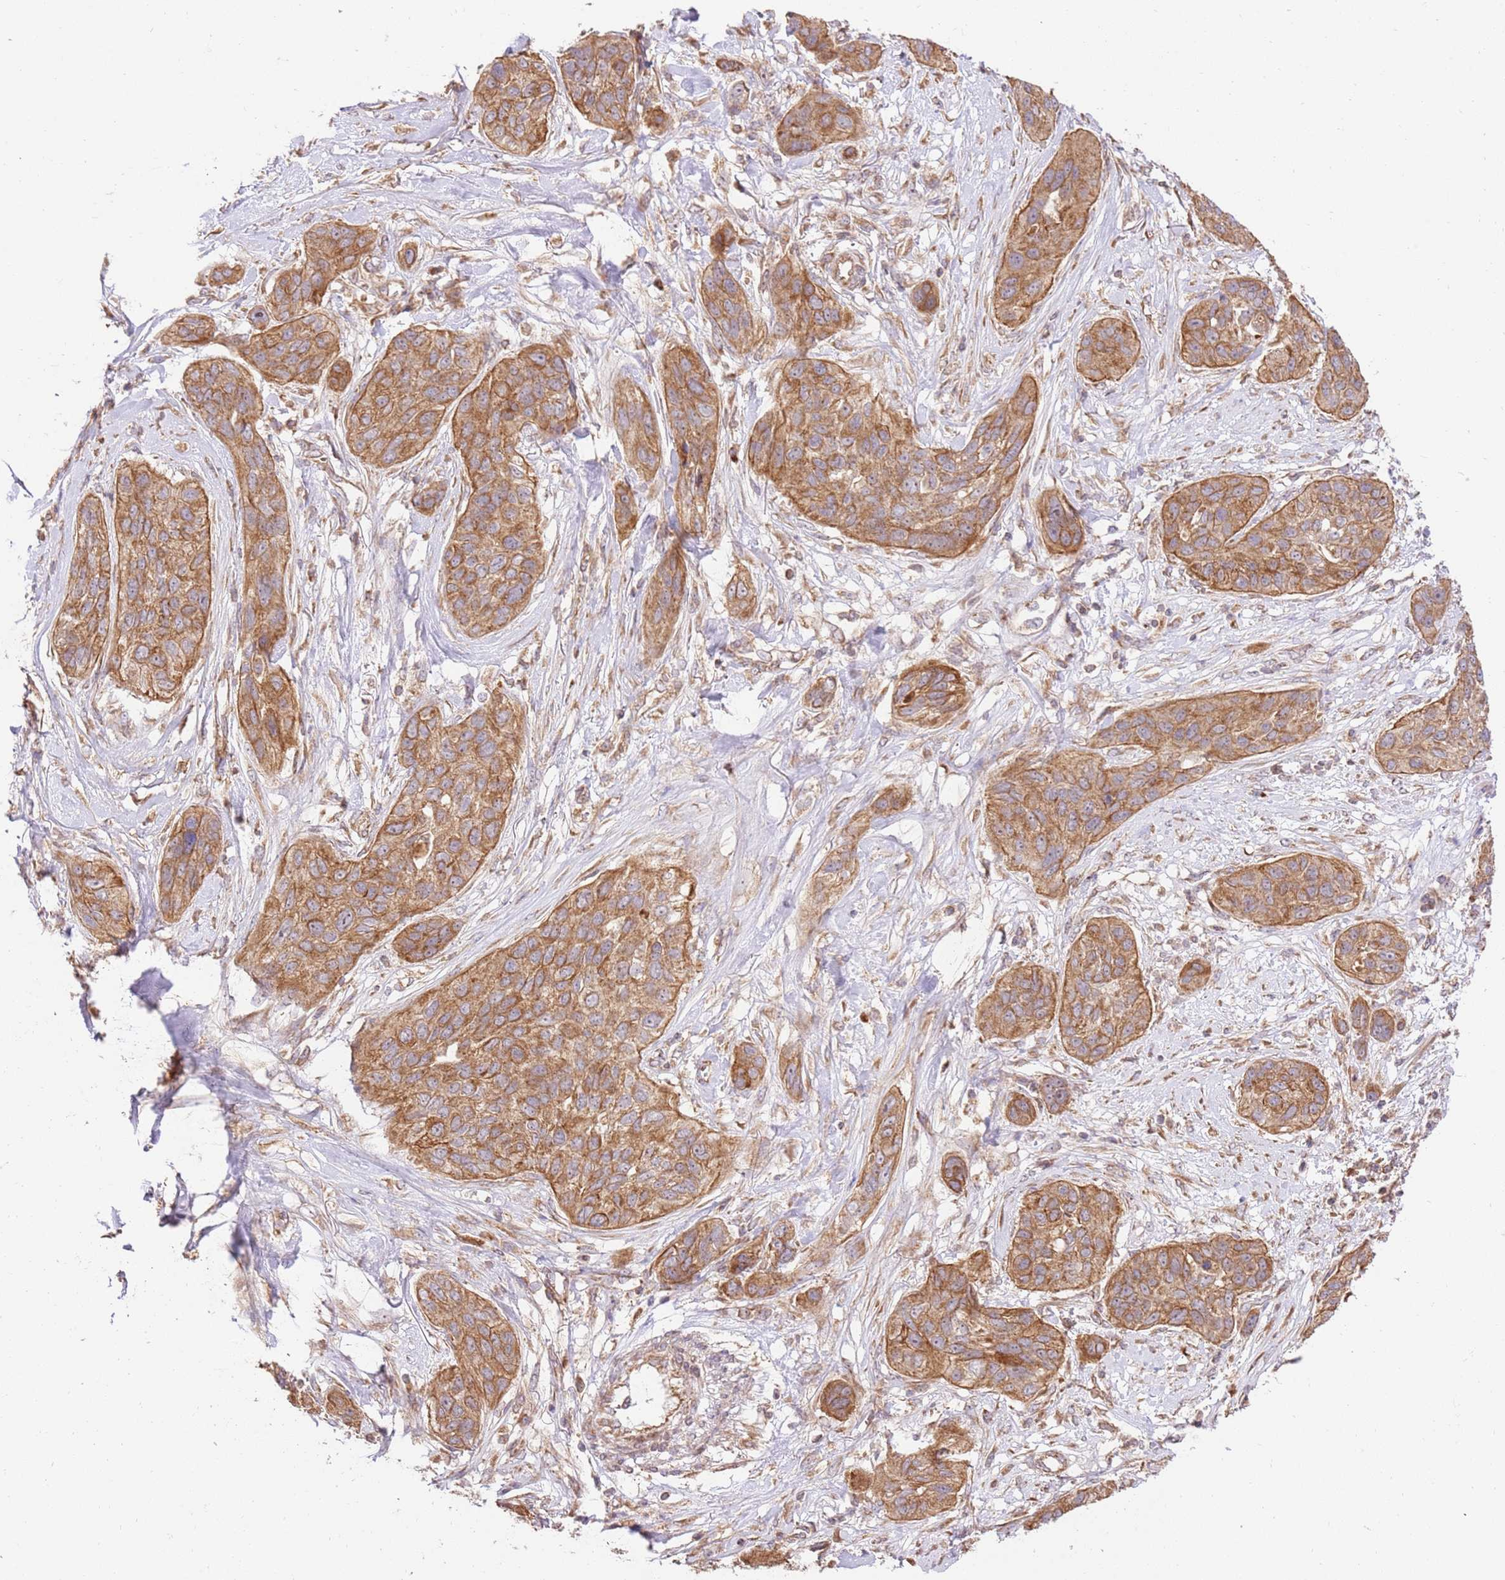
{"staining": {"intensity": "moderate", "quantity": ">75%", "location": "cytoplasmic/membranous"}, "tissue": "lung cancer", "cell_type": "Tumor cells", "image_type": "cancer", "snomed": [{"axis": "morphology", "description": "Squamous cell carcinoma, NOS"}, {"axis": "topography", "description": "Lung"}], "caption": "DAB immunohistochemical staining of human lung cancer (squamous cell carcinoma) demonstrates moderate cytoplasmic/membranous protein staining in about >75% of tumor cells. (Stains: DAB in brown, nuclei in blue, Microscopy: brightfield microscopy at high magnification).", "gene": "SPATA2L", "patient": {"sex": "female", "age": 70}}